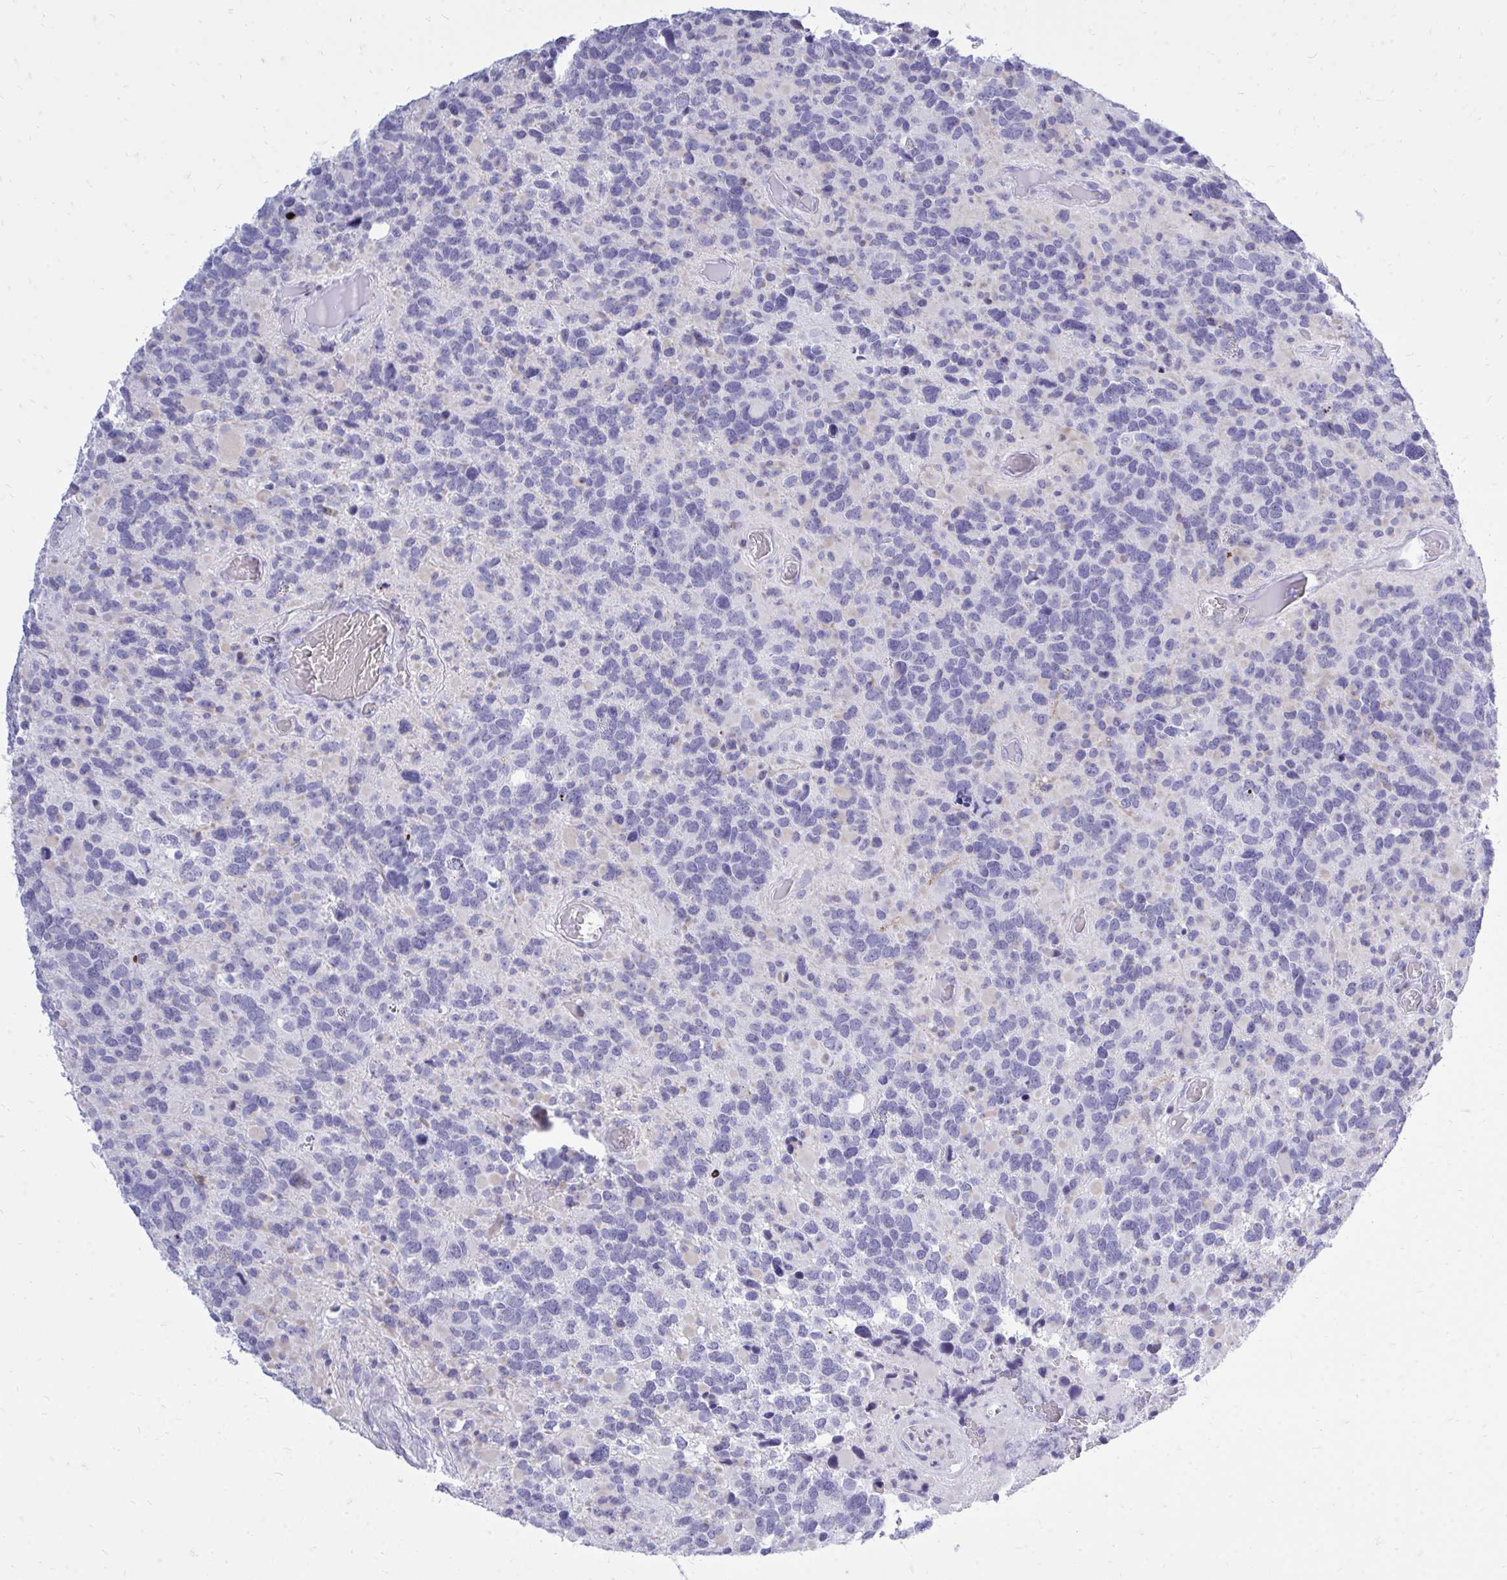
{"staining": {"intensity": "negative", "quantity": "none", "location": "none"}, "tissue": "glioma", "cell_type": "Tumor cells", "image_type": "cancer", "snomed": [{"axis": "morphology", "description": "Glioma, malignant, High grade"}, {"axis": "topography", "description": "Brain"}], "caption": "Tumor cells are negative for protein expression in human glioma.", "gene": "GABRA1", "patient": {"sex": "female", "age": 40}}